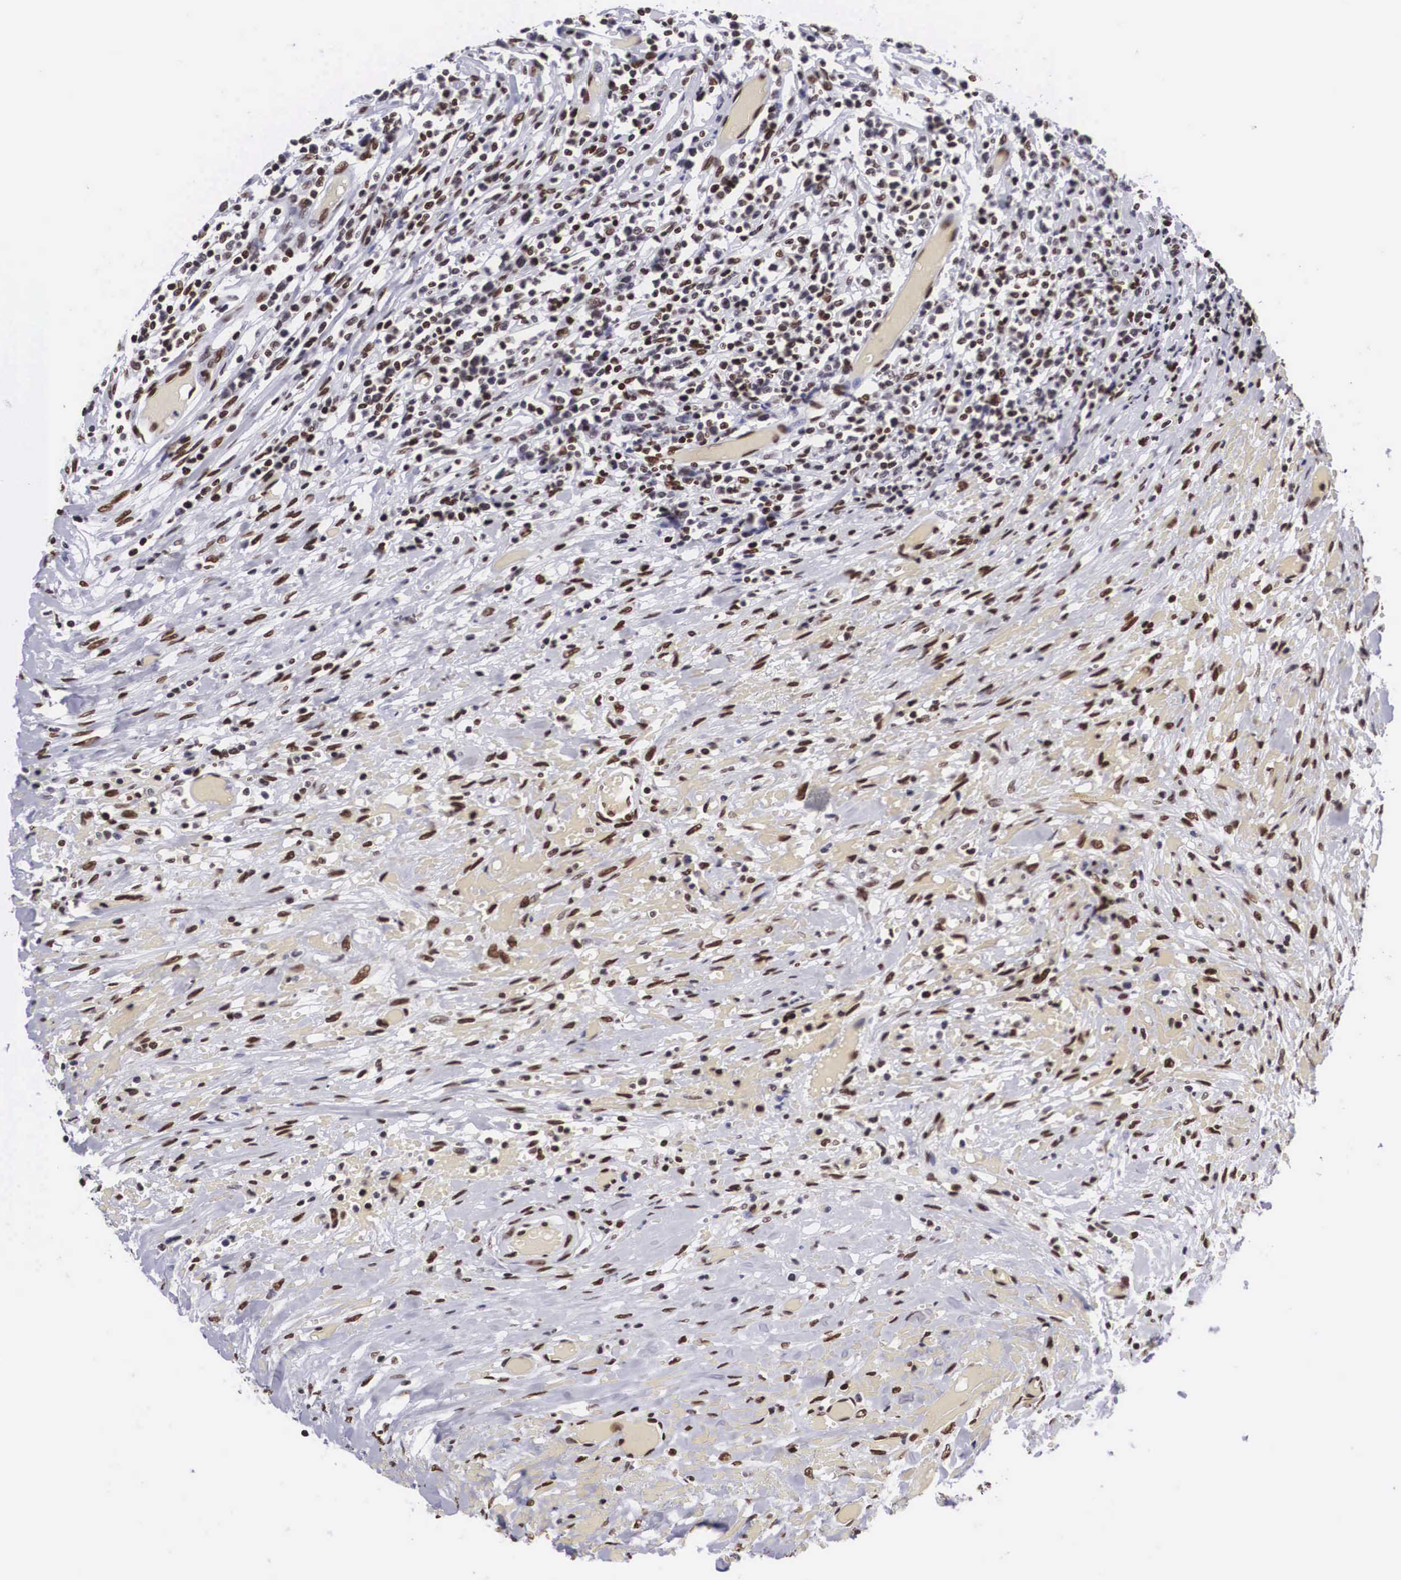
{"staining": {"intensity": "strong", "quantity": ">75%", "location": "nuclear"}, "tissue": "lymphoma", "cell_type": "Tumor cells", "image_type": "cancer", "snomed": [{"axis": "morphology", "description": "Malignant lymphoma, non-Hodgkin's type, High grade"}, {"axis": "topography", "description": "Colon"}], "caption": "Immunohistochemical staining of lymphoma exhibits high levels of strong nuclear staining in approximately >75% of tumor cells.", "gene": "MECP2", "patient": {"sex": "male", "age": 82}}